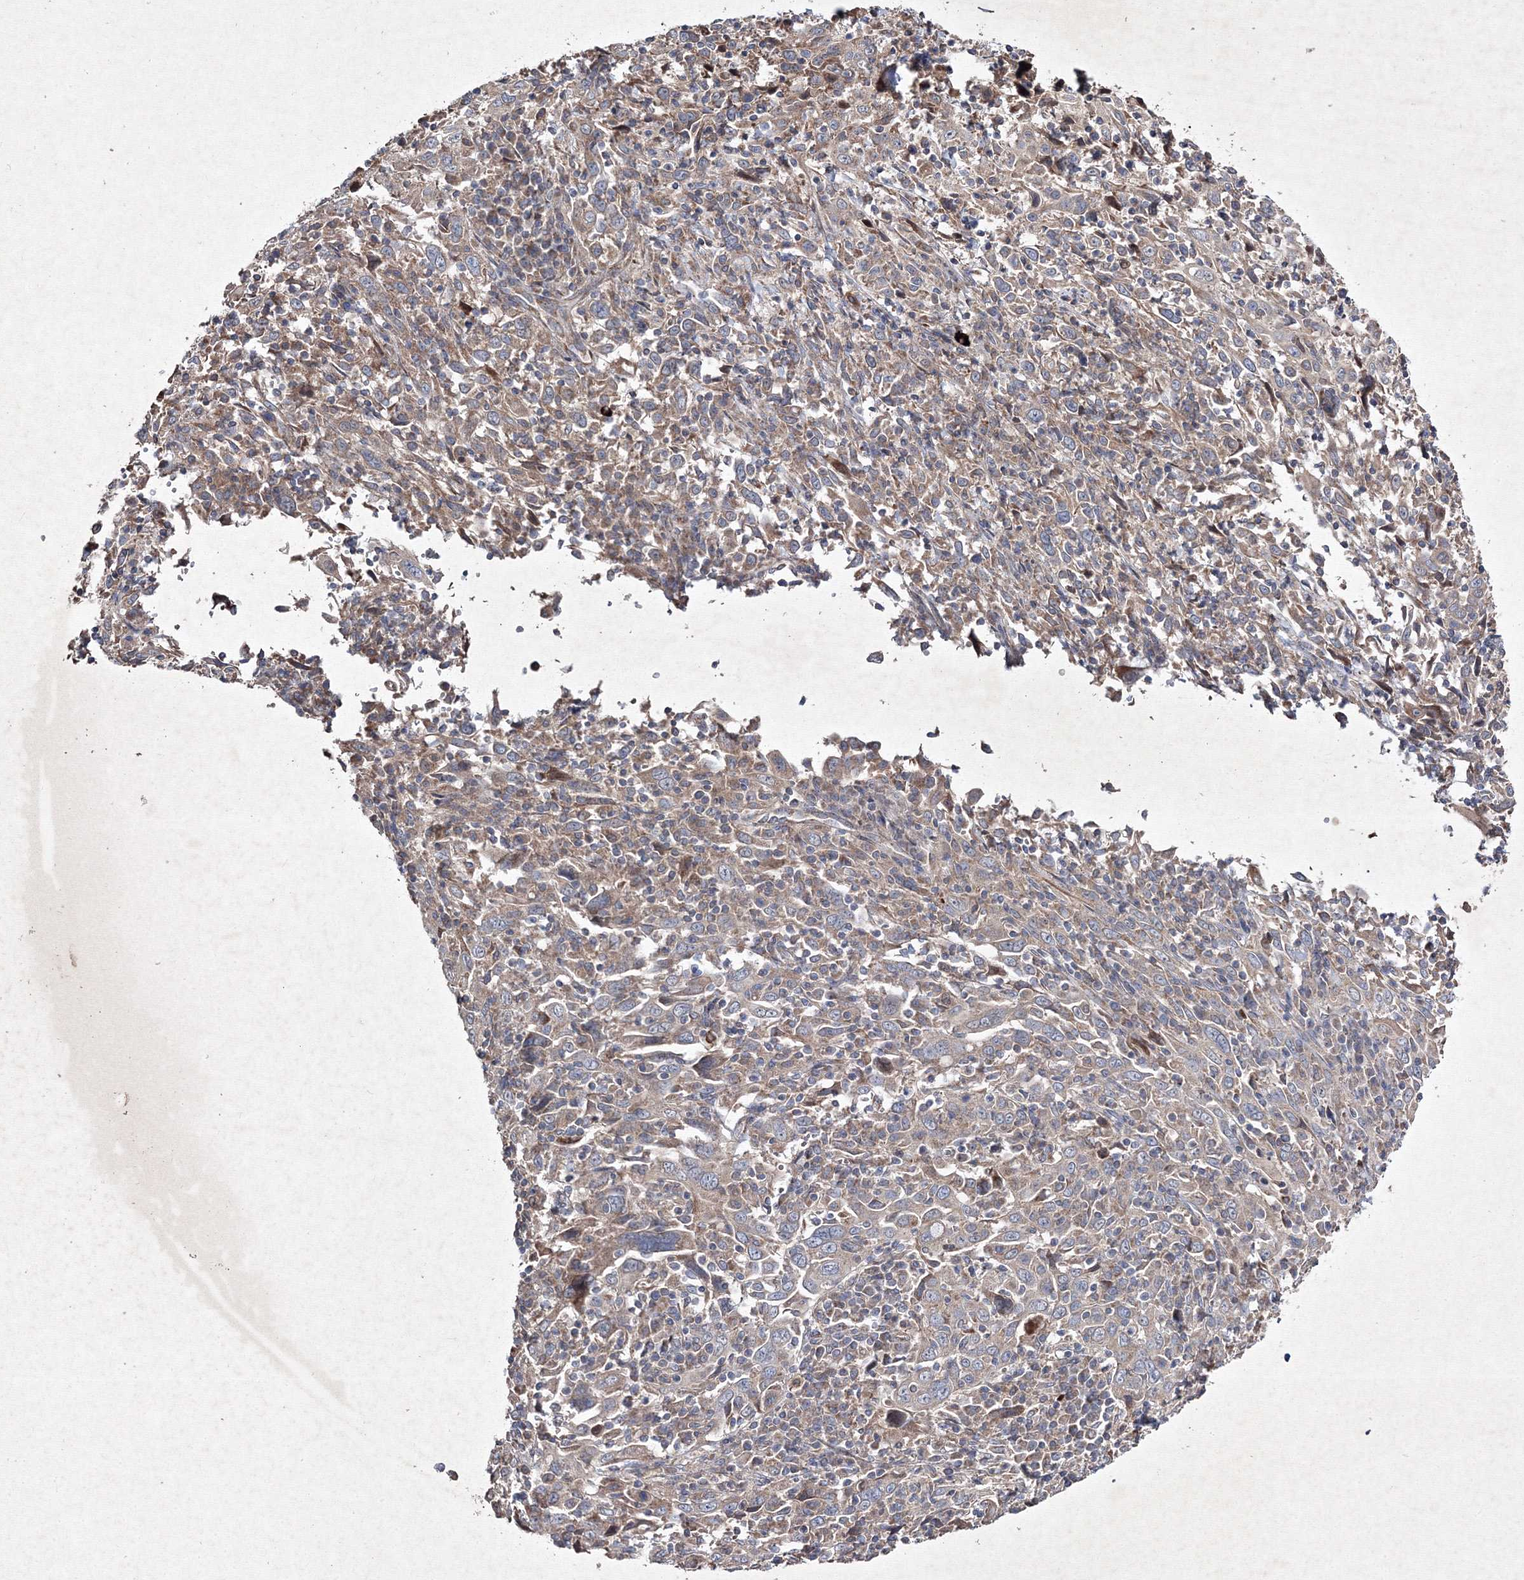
{"staining": {"intensity": "moderate", "quantity": "<25%", "location": "cytoplasmic/membranous"}, "tissue": "cervical cancer", "cell_type": "Tumor cells", "image_type": "cancer", "snomed": [{"axis": "morphology", "description": "Squamous cell carcinoma, NOS"}, {"axis": "topography", "description": "Cervix"}], "caption": "Cervical cancer stained with a protein marker reveals moderate staining in tumor cells.", "gene": "GFM1", "patient": {"sex": "female", "age": 46}}